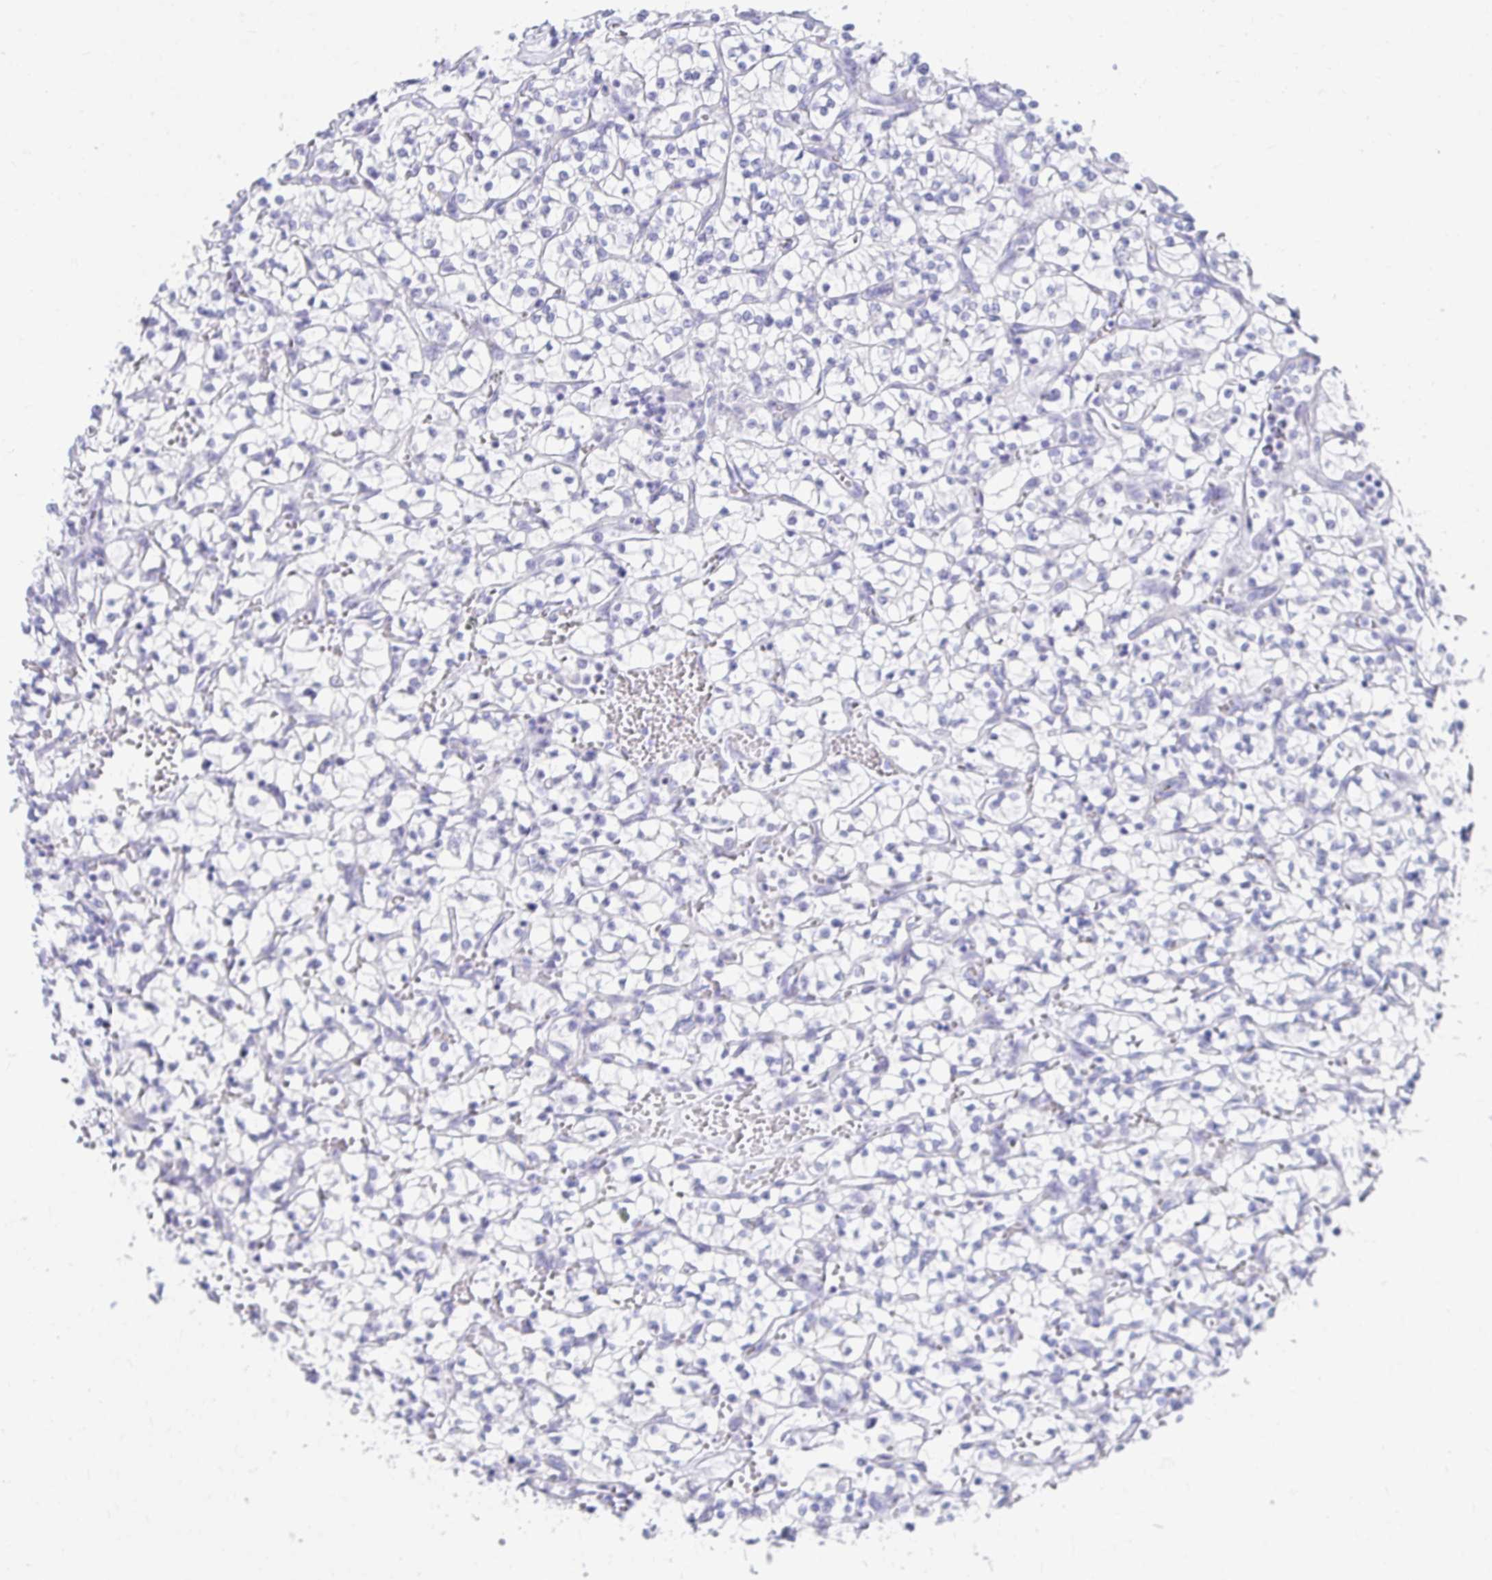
{"staining": {"intensity": "negative", "quantity": "none", "location": "none"}, "tissue": "renal cancer", "cell_type": "Tumor cells", "image_type": "cancer", "snomed": [{"axis": "morphology", "description": "Adenocarcinoma, NOS"}, {"axis": "topography", "description": "Kidney"}], "caption": "Immunohistochemical staining of human renal cancer (adenocarcinoma) displays no significant positivity in tumor cells. (DAB (3,3'-diaminobenzidine) immunohistochemistry with hematoxylin counter stain).", "gene": "CHAT", "patient": {"sex": "female", "age": 64}}